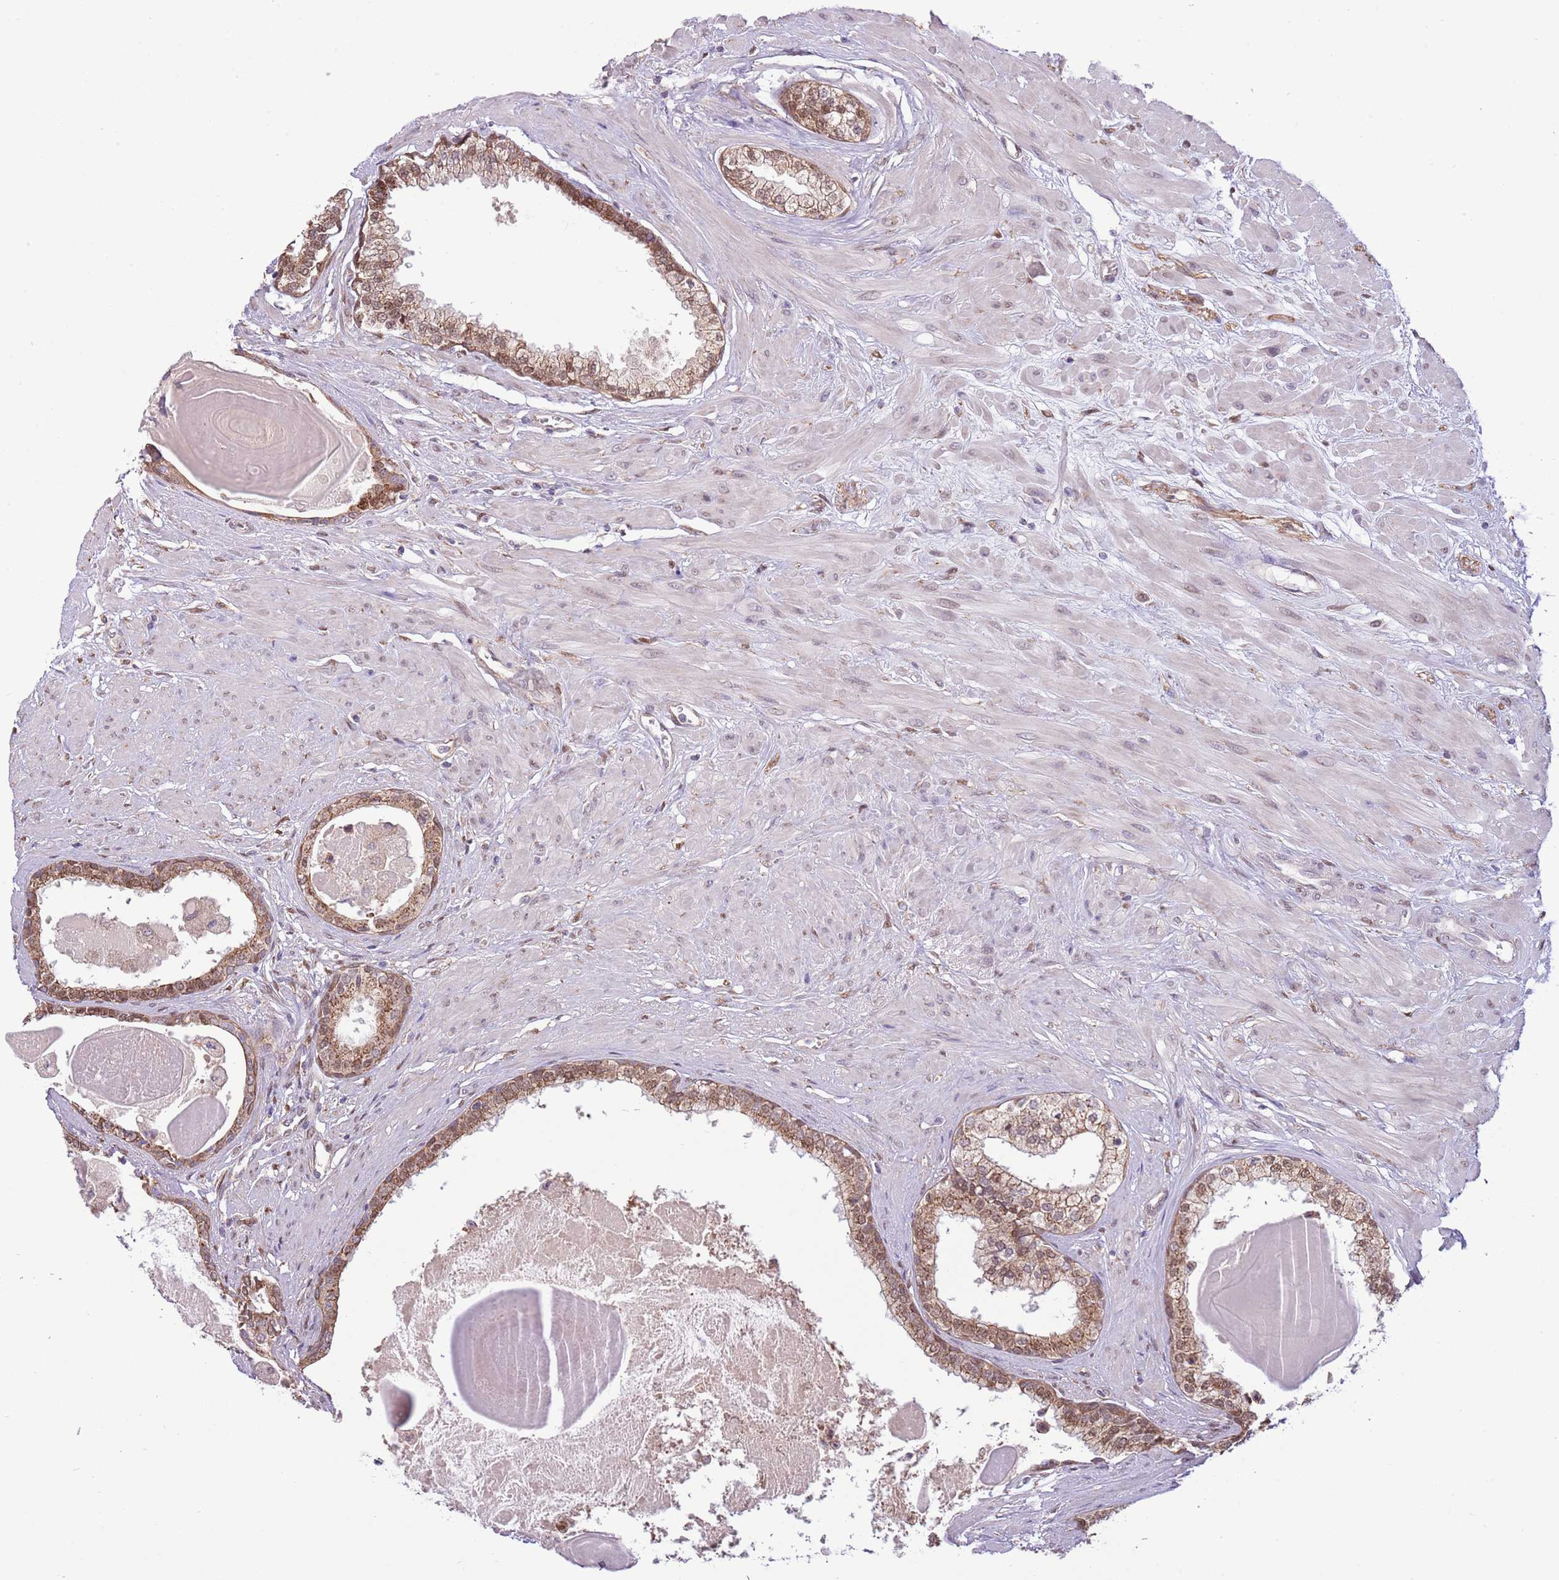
{"staining": {"intensity": "moderate", "quantity": ">75%", "location": "cytoplasmic/membranous,nuclear"}, "tissue": "prostate", "cell_type": "Glandular cells", "image_type": "normal", "snomed": [{"axis": "morphology", "description": "Normal tissue, NOS"}, {"axis": "topography", "description": "Prostate"}], "caption": "The histopathology image displays immunohistochemical staining of unremarkable prostate. There is moderate cytoplasmic/membranous,nuclear positivity is seen in about >75% of glandular cells. The staining is performed using DAB brown chromogen to label protein expression. The nuclei are counter-stained blue using hematoxylin.", "gene": "ARL2BP", "patient": {"sex": "male", "age": 57}}